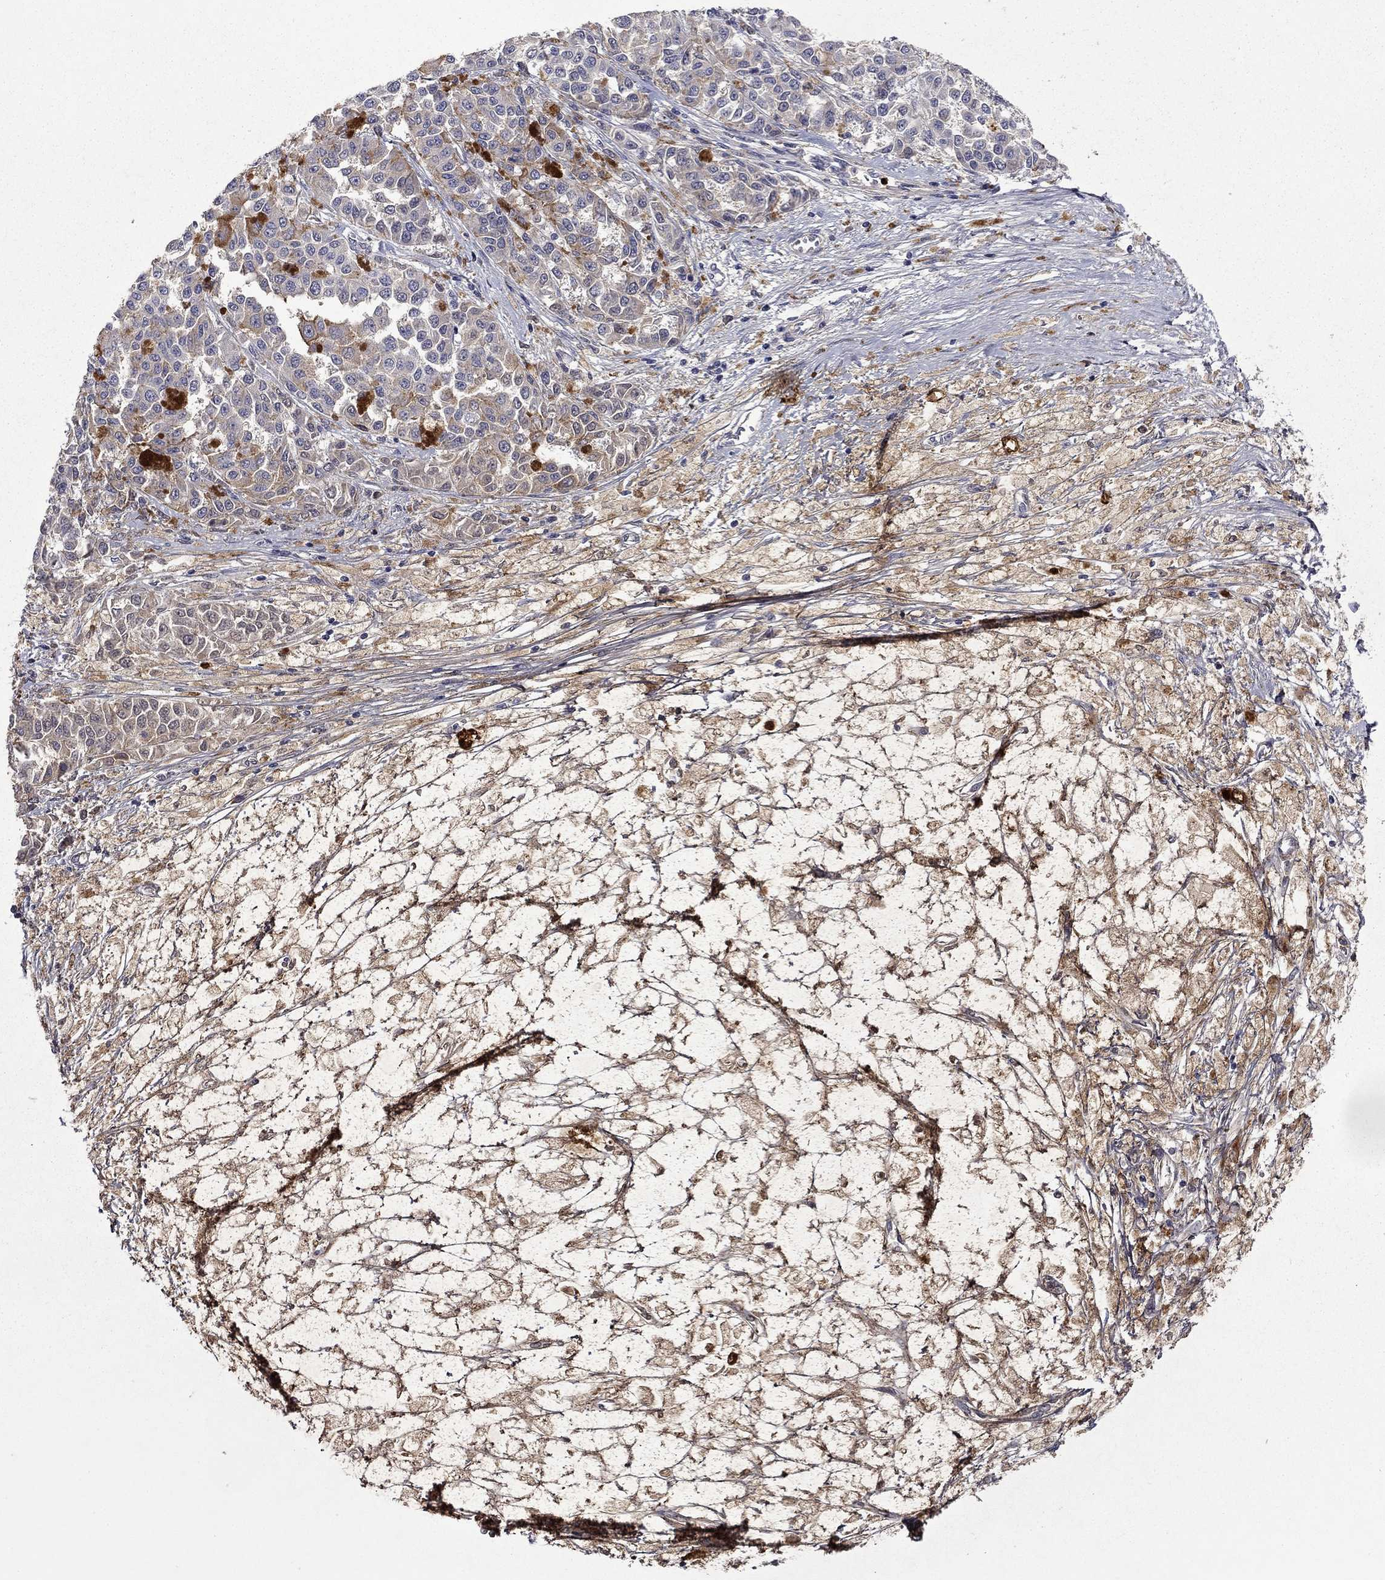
{"staining": {"intensity": "moderate", "quantity": "25%-75%", "location": "cytoplasmic/membranous"}, "tissue": "melanoma", "cell_type": "Tumor cells", "image_type": "cancer", "snomed": [{"axis": "morphology", "description": "Malignant melanoma, NOS"}, {"axis": "topography", "description": "Skin"}], "caption": "Approximately 25%-75% of tumor cells in melanoma show moderate cytoplasmic/membranous protein staining as visualized by brown immunohistochemical staining.", "gene": "SATB1", "patient": {"sex": "female", "age": 58}}